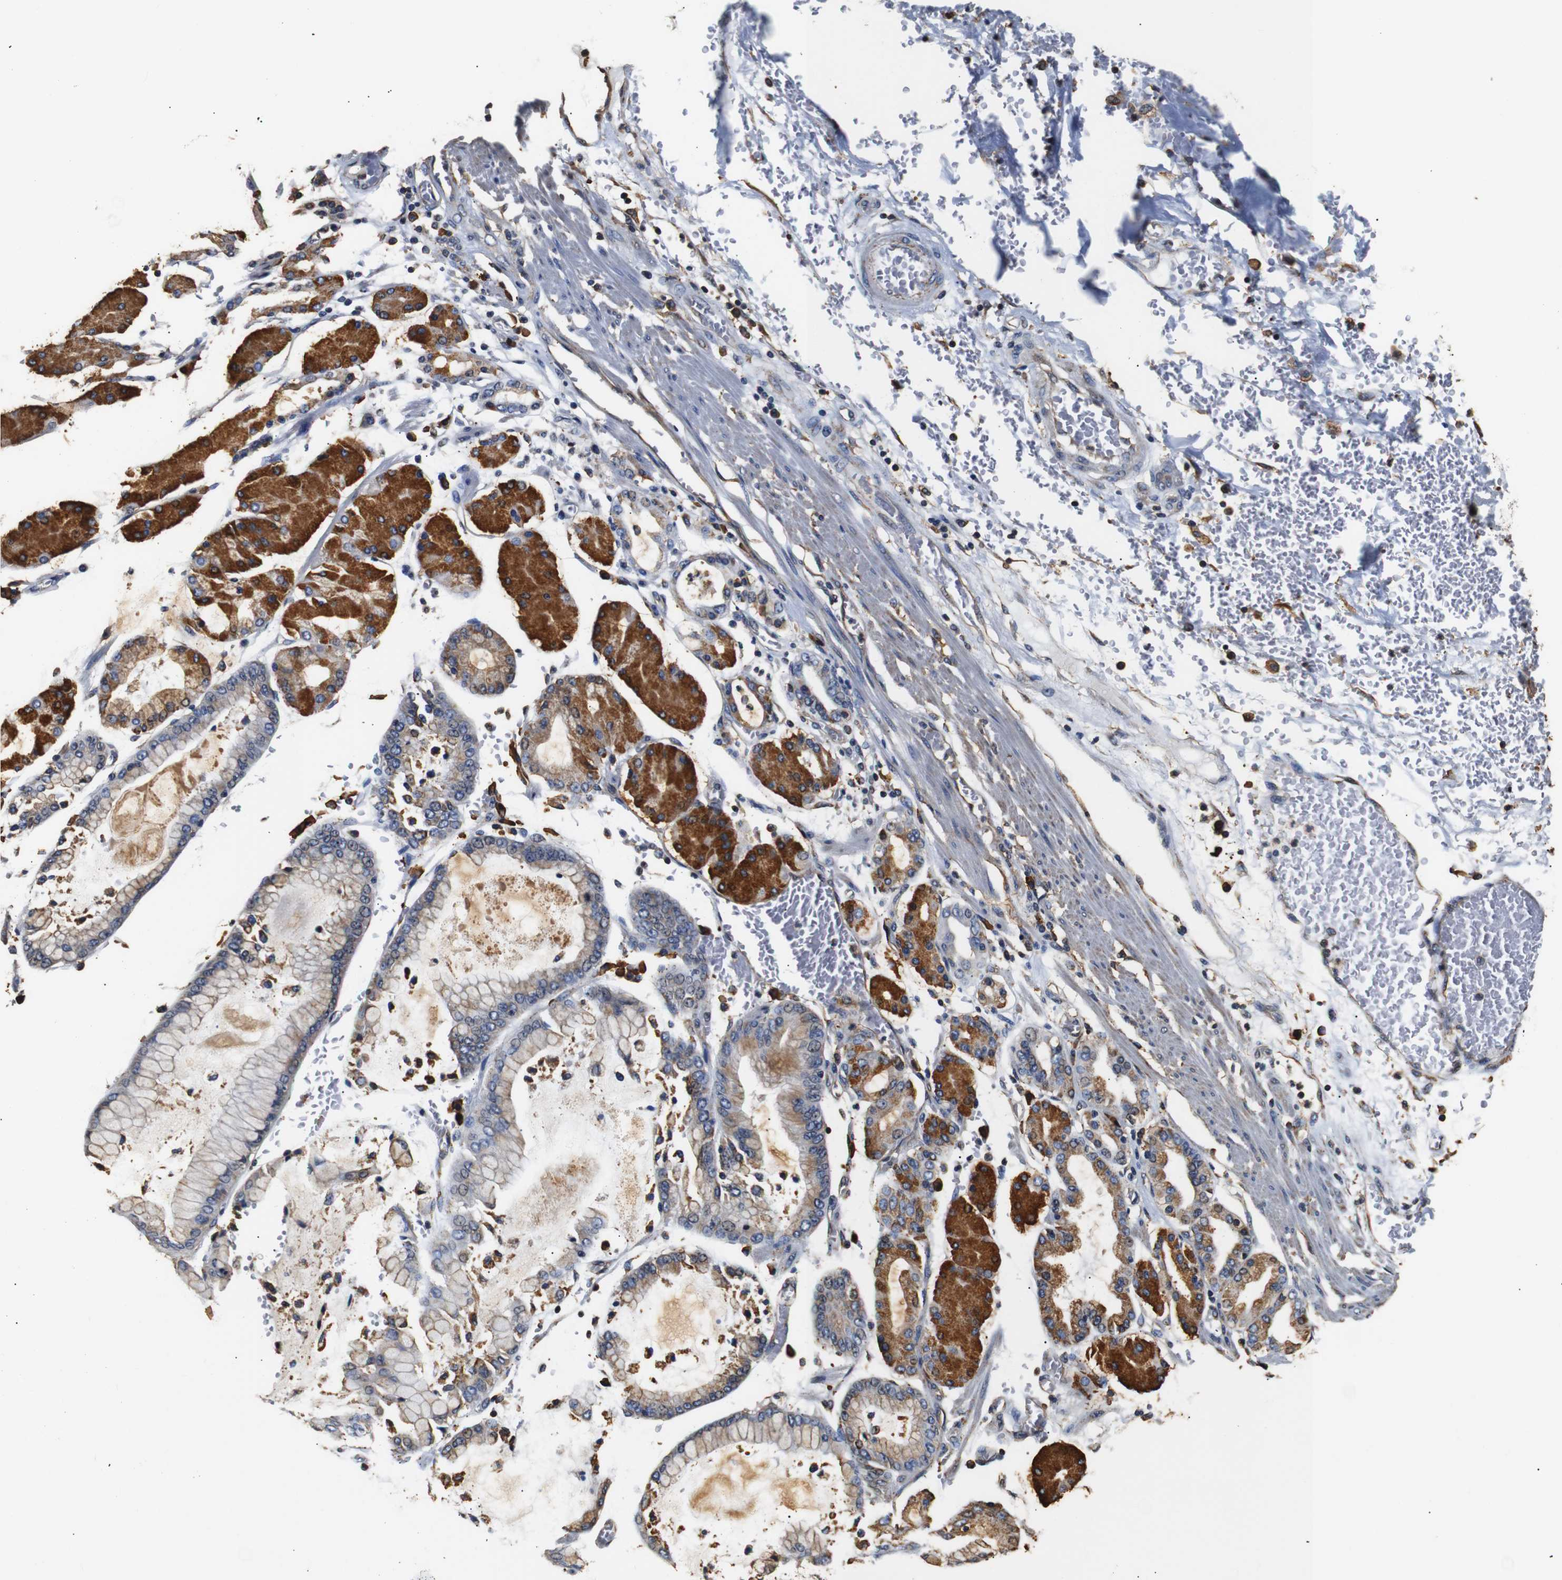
{"staining": {"intensity": "moderate", "quantity": "25%-75%", "location": "cytoplasmic/membranous"}, "tissue": "stomach cancer", "cell_type": "Tumor cells", "image_type": "cancer", "snomed": [{"axis": "morphology", "description": "Normal tissue, NOS"}, {"axis": "morphology", "description": "Adenocarcinoma, NOS"}, {"axis": "topography", "description": "Stomach, upper"}, {"axis": "topography", "description": "Stomach"}], "caption": "This photomicrograph displays stomach cancer (adenocarcinoma) stained with IHC to label a protein in brown. The cytoplasmic/membranous of tumor cells show moderate positivity for the protein. Nuclei are counter-stained blue.", "gene": "HHIP", "patient": {"sex": "male", "age": 76}}